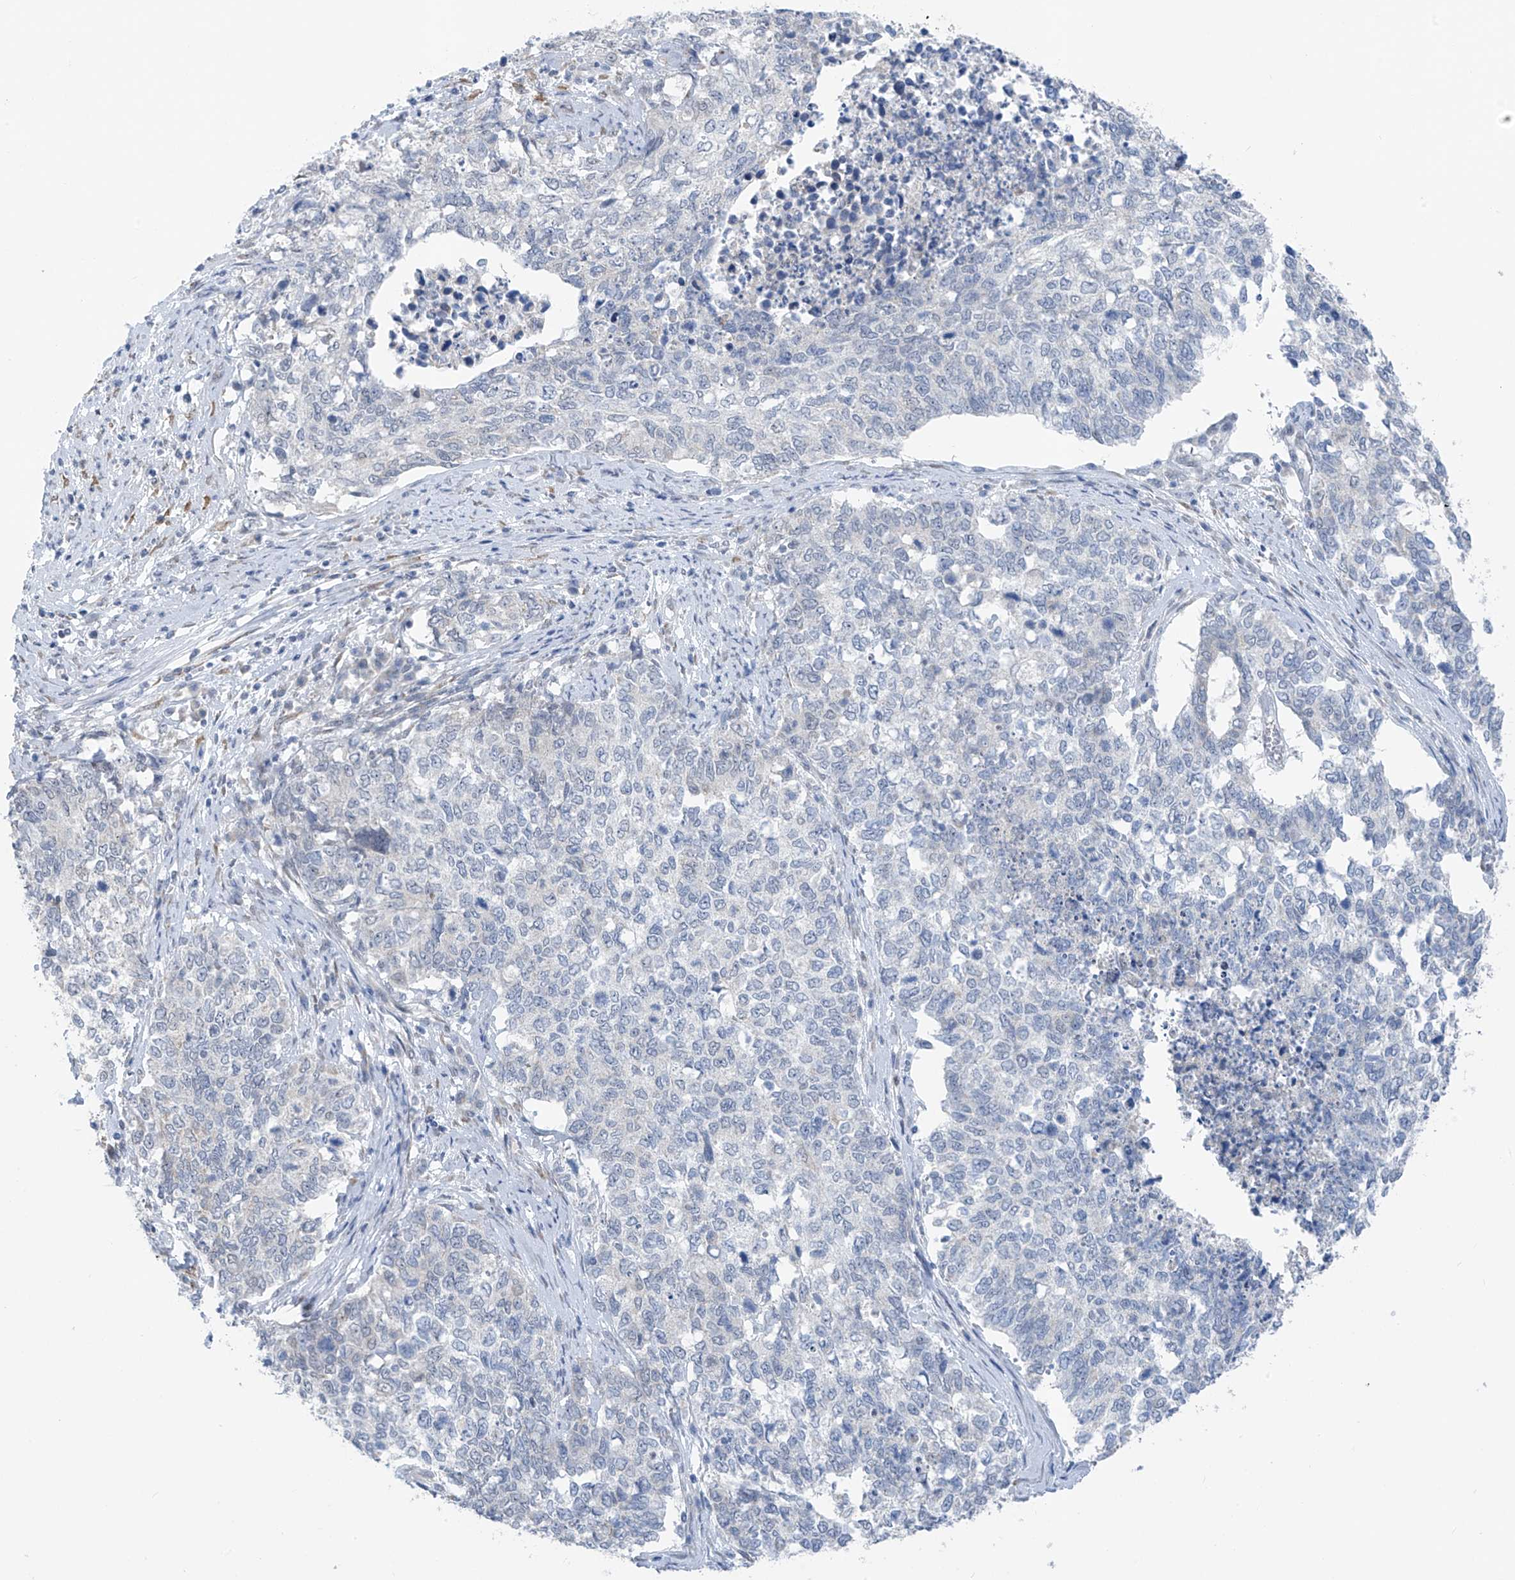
{"staining": {"intensity": "negative", "quantity": "none", "location": "none"}, "tissue": "cervical cancer", "cell_type": "Tumor cells", "image_type": "cancer", "snomed": [{"axis": "morphology", "description": "Squamous cell carcinoma, NOS"}, {"axis": "topography", "description": "Cervix"}], "caption": "Immunohistochemistry histopathology image of cervical cancer (squamous cell carcinoma) stained for a protein (brown), which exhibits no staining in tumor cells.", "gene": "CYP4V2", "patient": {"sex": "female", "age": 63}}